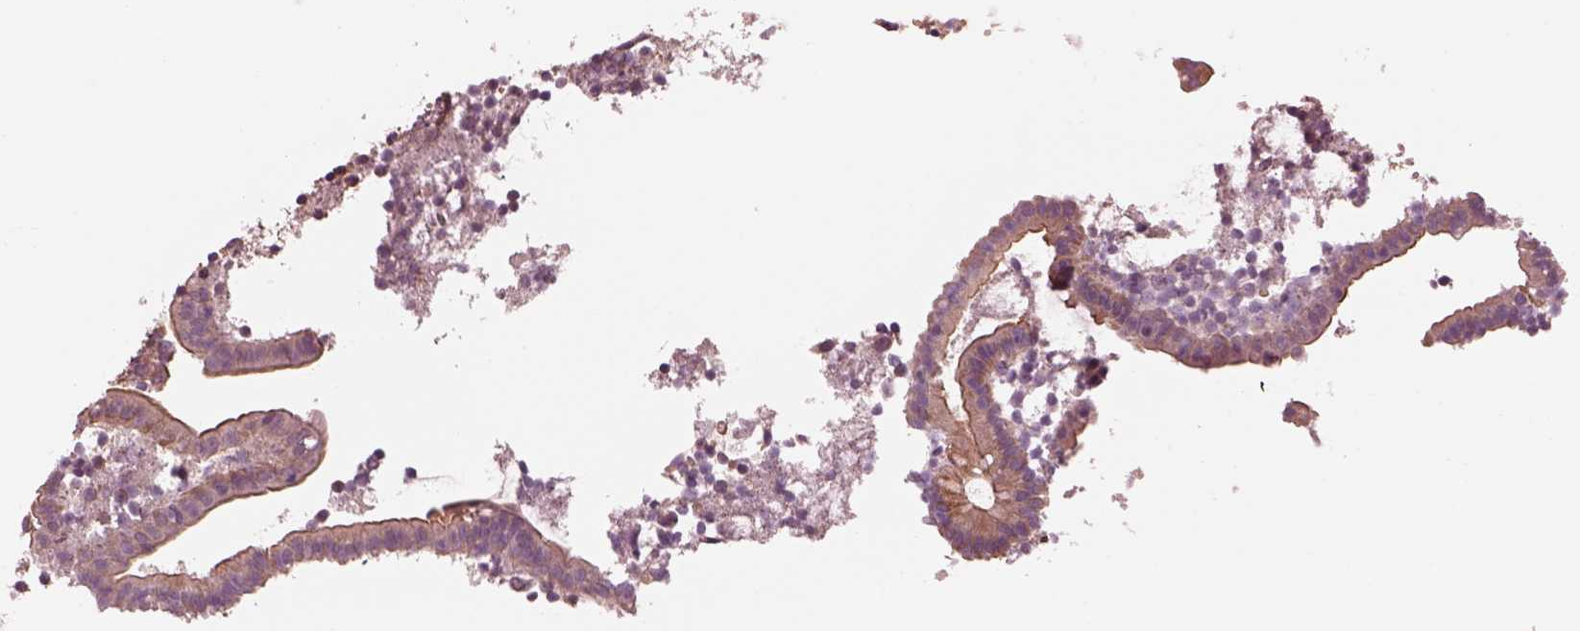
{"staining": {"intensity": "moderate", "quantity": ">75%", "location": "cytoplasmic/membranous"}, "tissue": "appendix", "cell_type": "Glandular cells", "image_type": "normal", "snomed": [{"axis": "morphology", "description": "Normal tissue, NOS"}, {"axis": "topography", "description": "Appendix"}], "caption": "Unremarkable appendix exhibits moderate cytoplasmic/membranous positivity in approximately >75% of glandular cells (DAB (3,3'-diaminobenzidine) IHC with brightfield microscopy, high magnification)..", "gene": "STK33", "patient": {"sex": "female", "age": 32}}